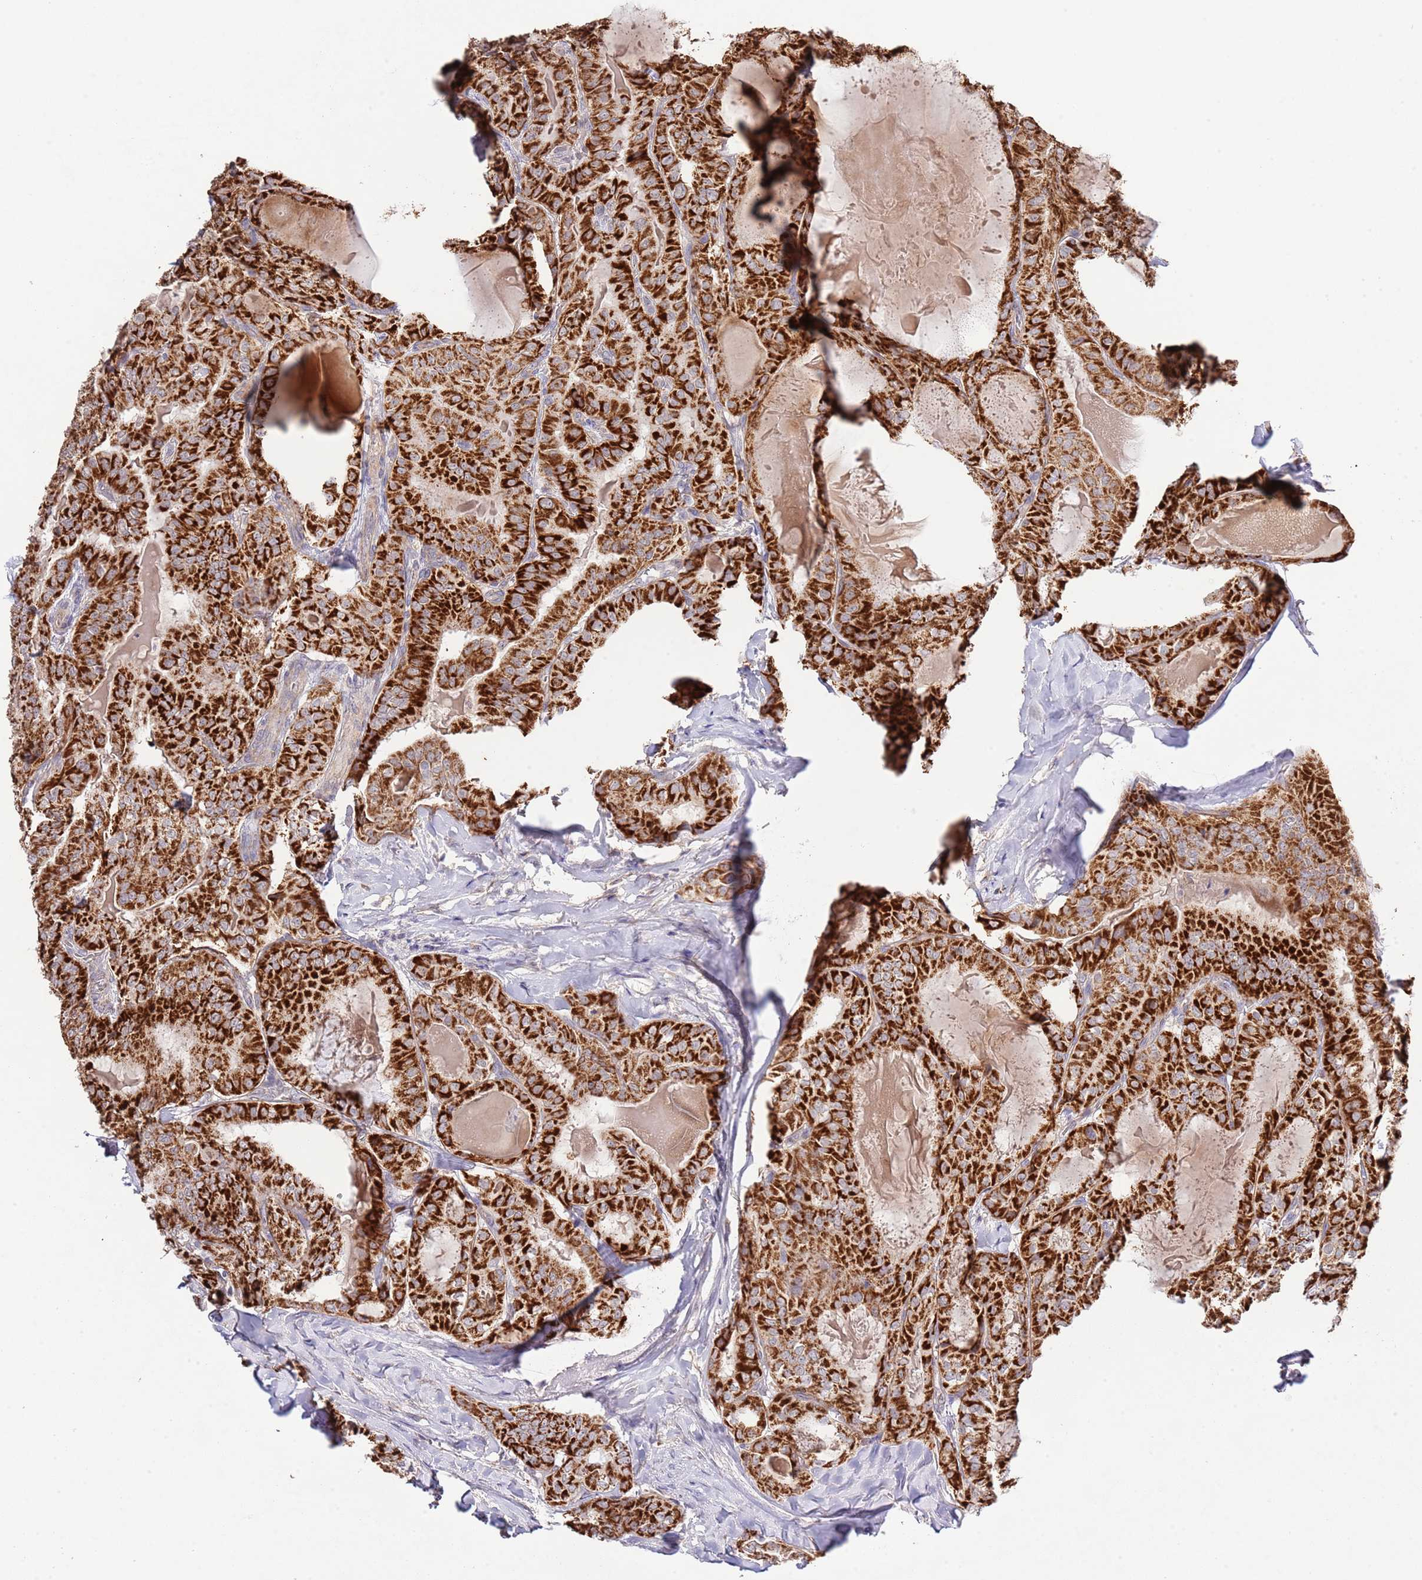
{"staining": {"intensity": "strong", "quantity": ">75%", "location": "cytoplasmic/membranous"}, "tissue": "thyroid cancer", "cell_type": "Tumor cells", "image_type": "cancer", "snomed": [{"axis": "morphology", "description": "Papillary adenocarcinoma, NOS"}, {"axis": "topography", "description": "Thyroid gland"}], "caption": "High-power microscopy captured an immunohistochemistry (IHC) image of thyroid cancer, revealing strong cytoplasmic/membranous positivity in about >75% of tumor cells. Using DAB (brown) and hematoxylin (blue) stains, captured at high magnification using brightfield microscopy.", "gene": "IVD", "patient": {"sex": "female", "age": 68}}